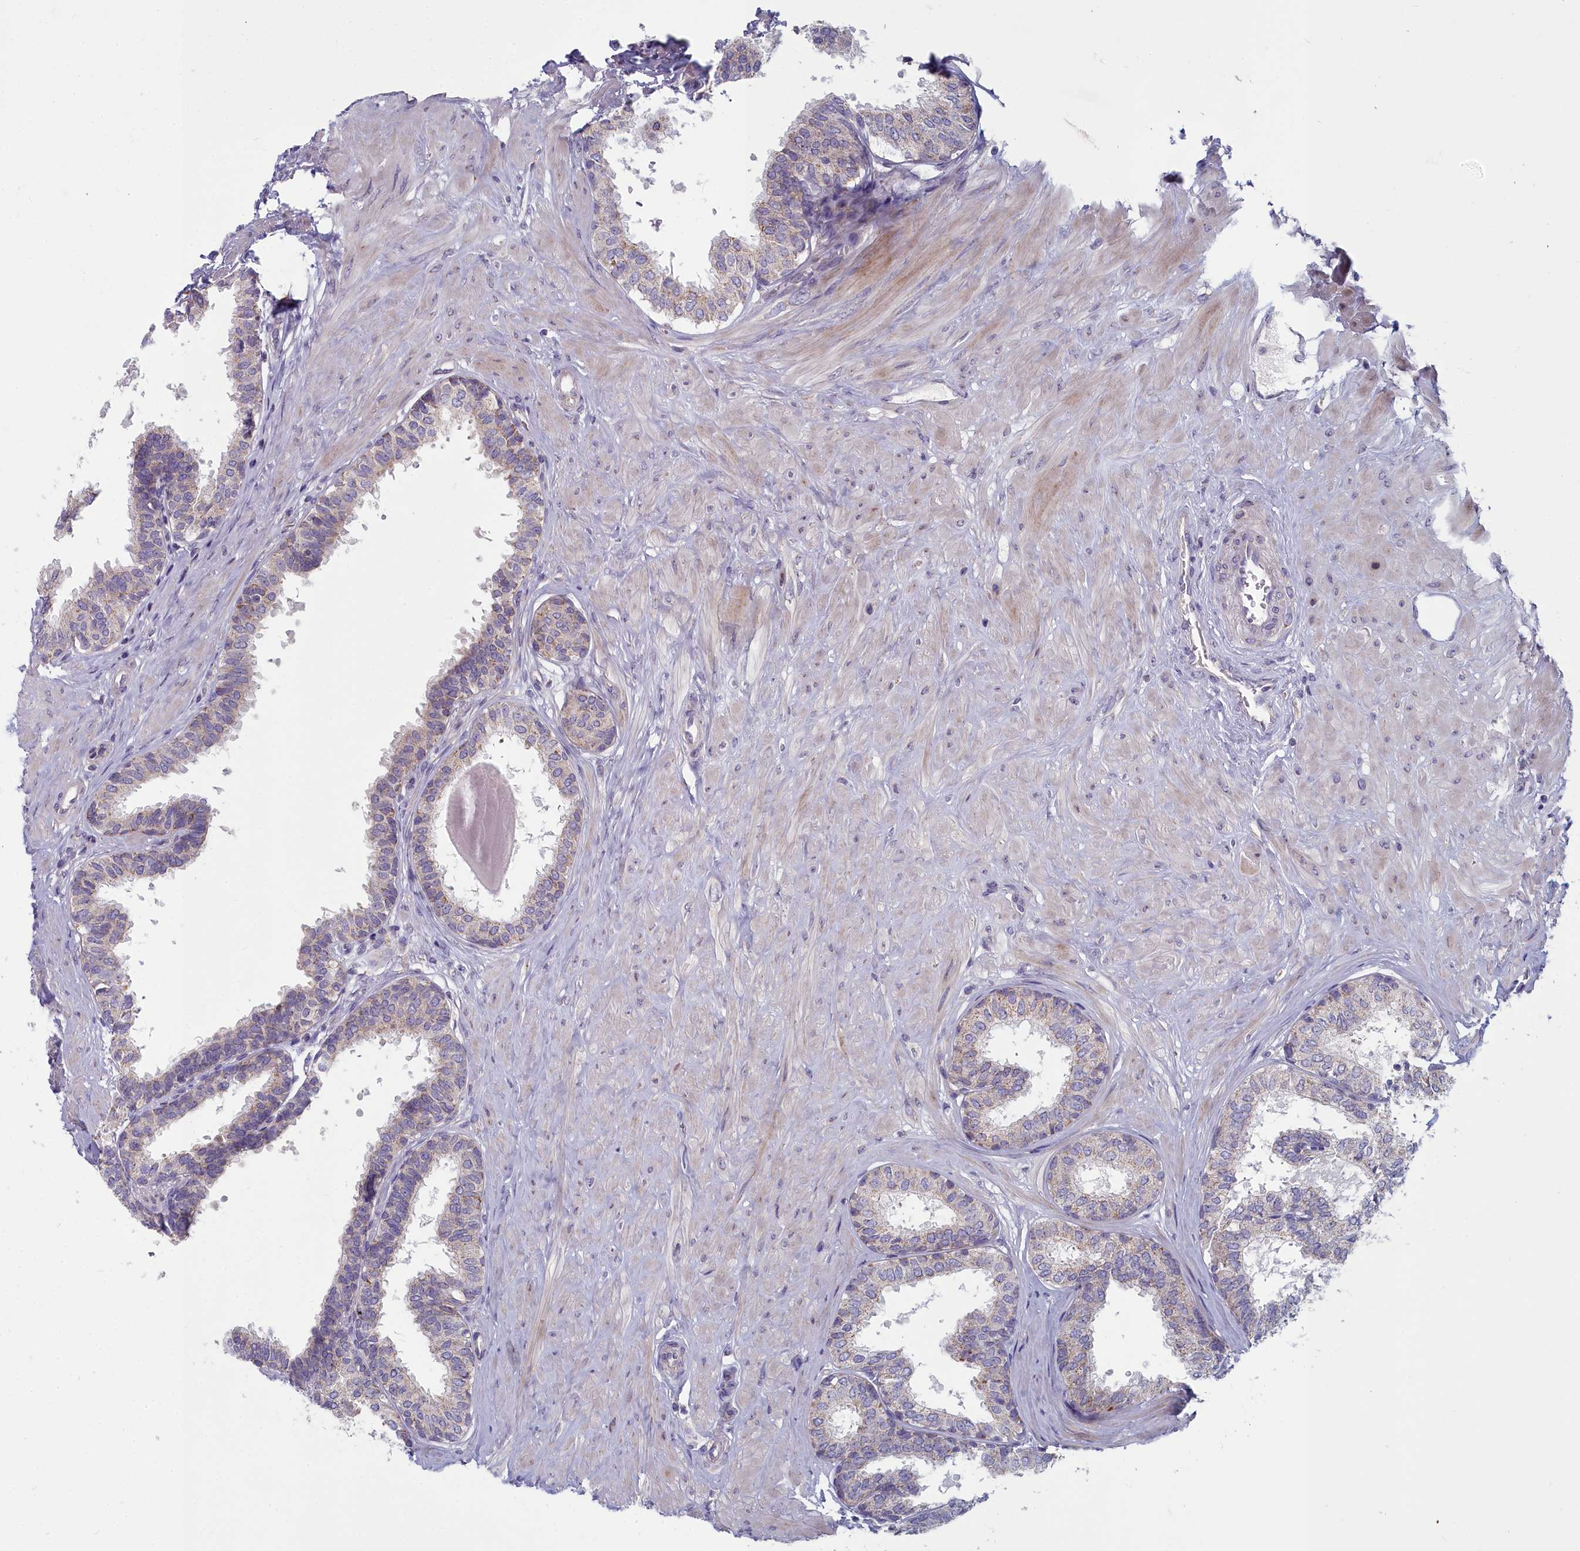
{"staining": {"intensity": "weak", "quantity": "<25%", "location": "cytoplasmic/membranous"}, "tissue": "prostate", "cell_type": "Glandular cells", "image_type": "normal", "snomed": [{"axis": "morphology", "description": "Normal tissue, NOS"}, {"axis": "topography", "description": "Prostate"}], "caption": "Immunohistochemistry image of normal prostate stained for a protein (brown), which demonstrates no positivity in glandular cells. The staining is performed using DAB brown chromogen with nuclei counter-stained in using hematoxylin.", "gene": "INSYN2A", "patient": {"sex": "male", "age": 48}}